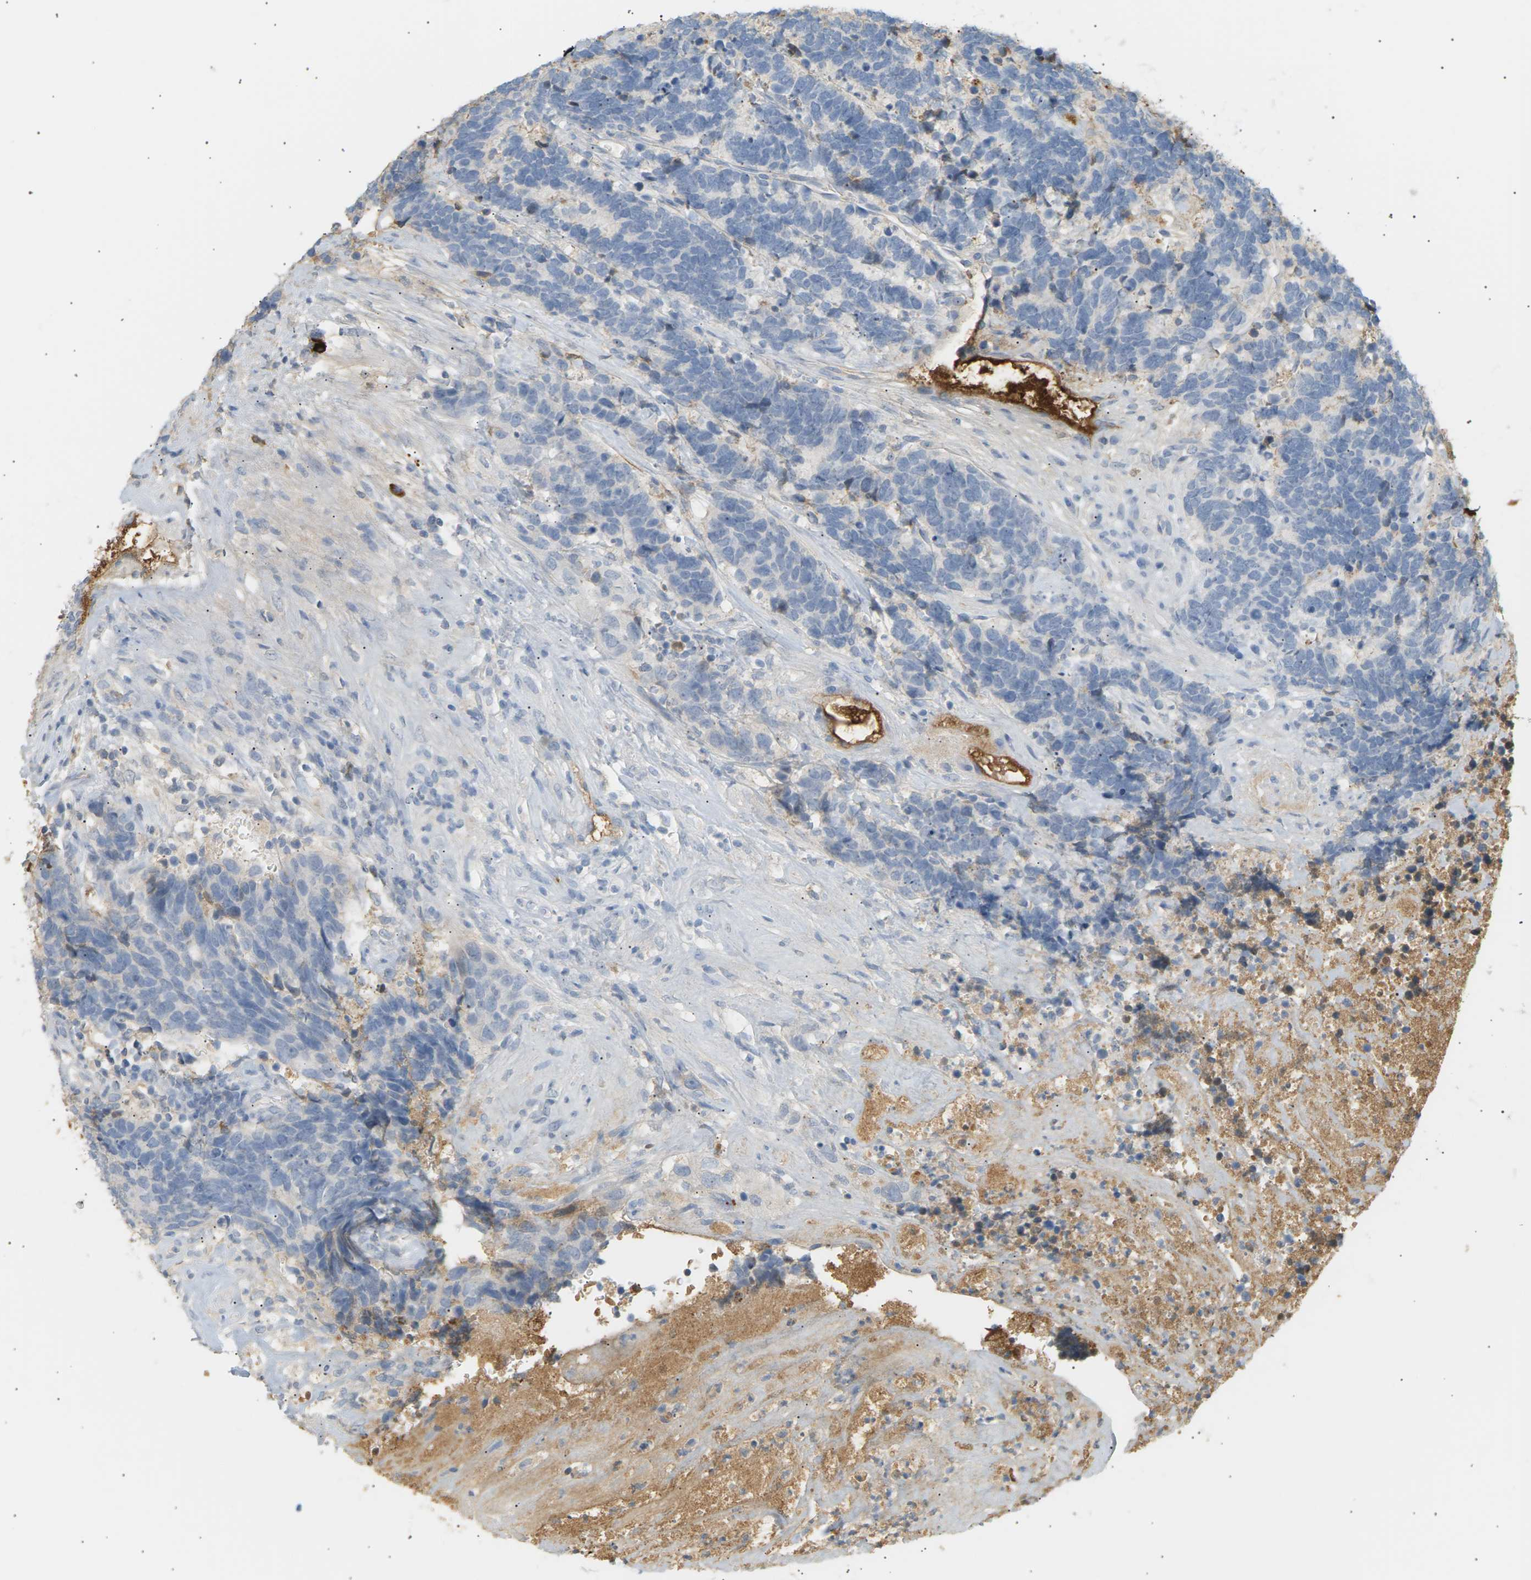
{"staining": {"intensity": "negative", "quantity": "none", "location": "none"}, "tissue": "carcinoid", "cell_type": "Tumor cells", "image_type": "cancer", "snomed": [{"axis": "morphology", "description": "Carcinoma, NOS"}, {"axis": "morphology", "description": "Carcinoid, malignant, NOS"}, {"axis": "topography", "description": "Urinary bladder"}], "caption": "This is a histopathology image of immunohistochemistry staining of malignant carcinoid, which shows no expression in tumor cells.", "gene": "IGLC3", "patient": {"sex": "male", "age": 57}}